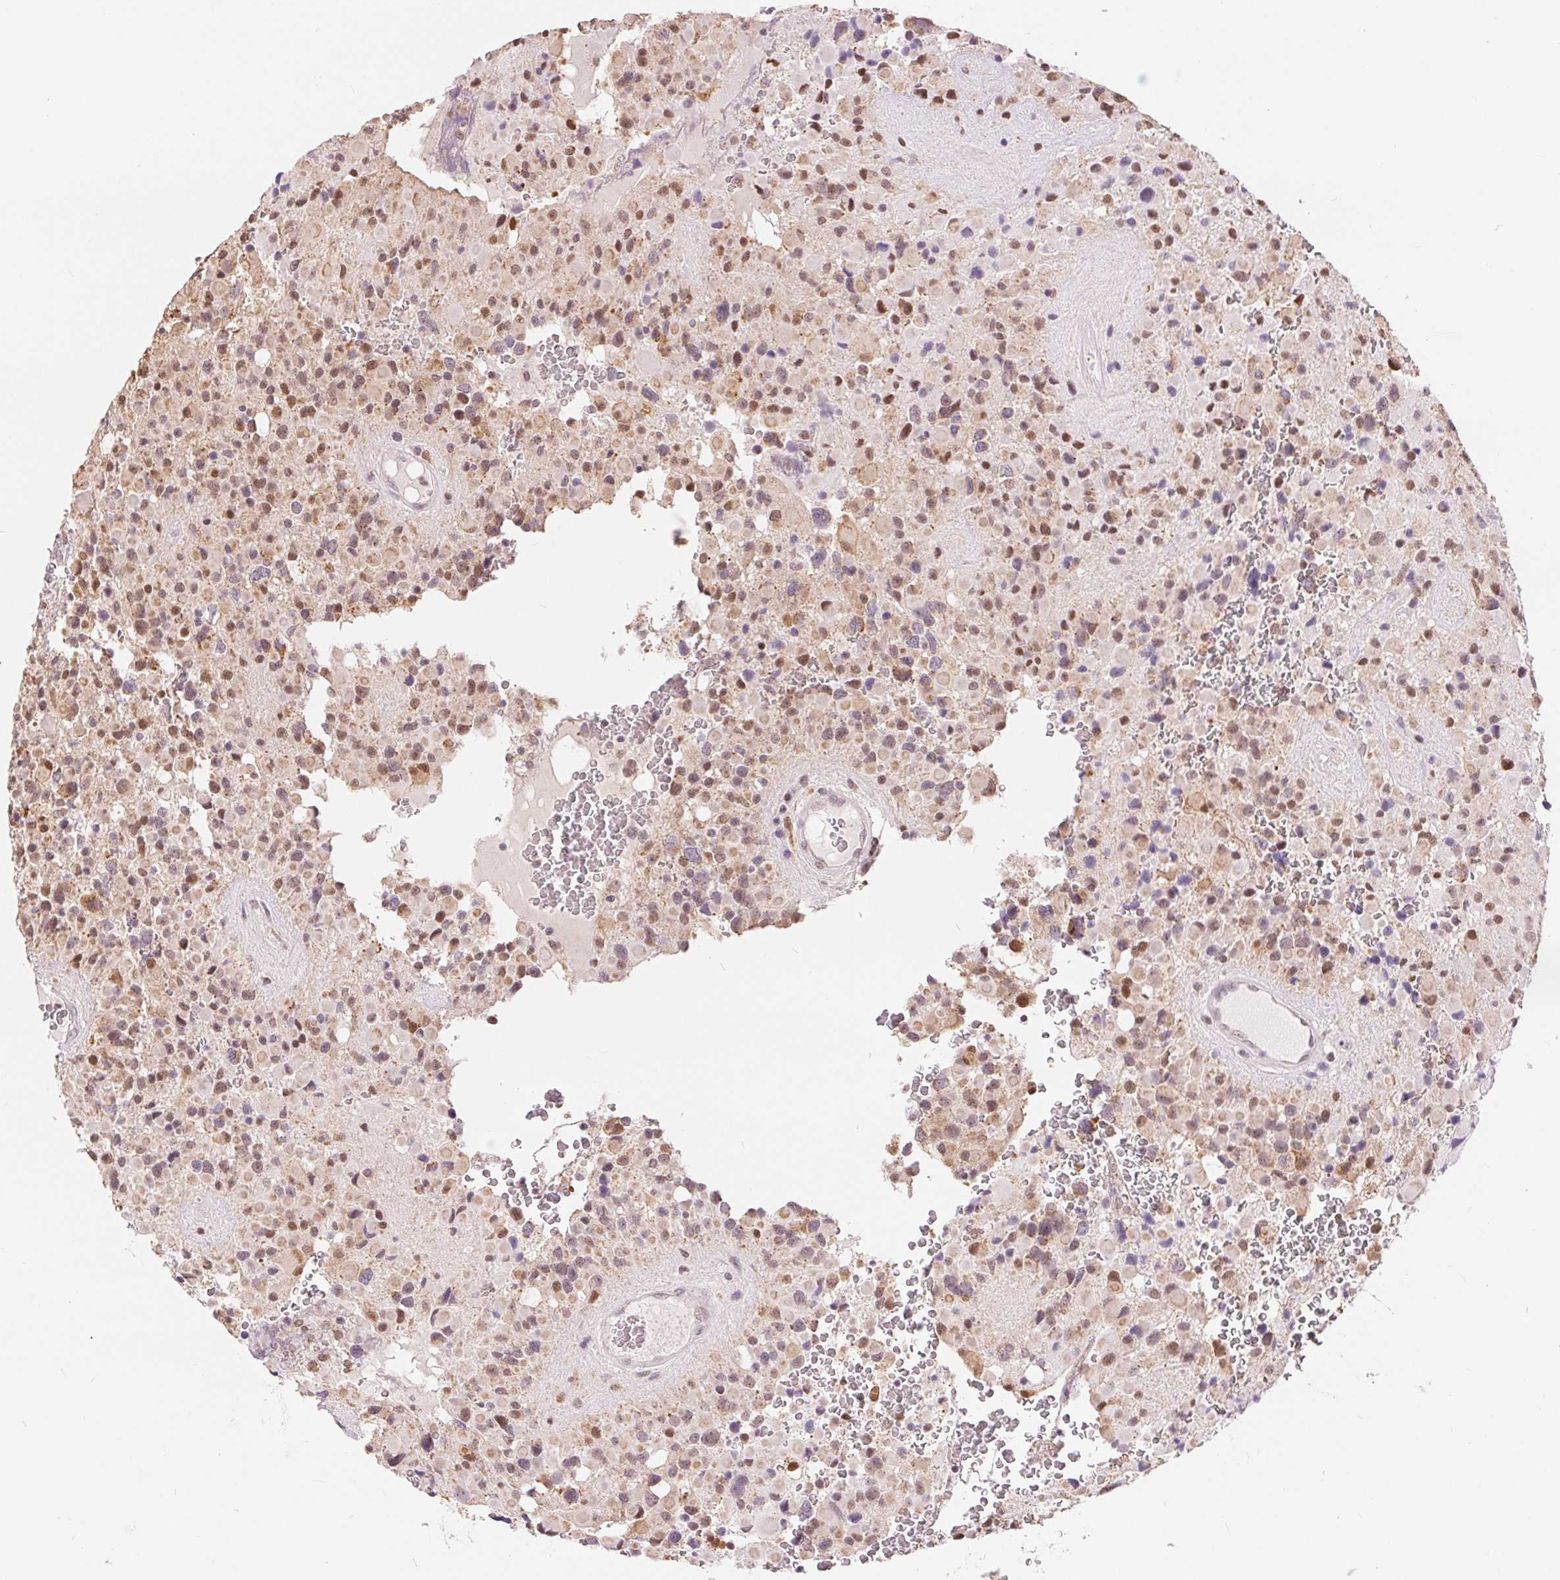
{"staining": {"intensity": "weak", "quantity": "25%-75%", "location": "cytoplasmic/membranous,nuclear"}, "tissue": "glioma", "cell_type": "Tumor cells", "image_type": "cancer", "snomed": [{"axis": "morphology", "description": "Glioma, malignant, High grade"}, {"axis": "topography", "description": "Brain"}], "caption": "Immunohistochemical staining of human glioma demonstrates weak cytoplasmic/membranous and nuclear protein staining in approximately 25%-75% of tumor cells.", "gene": "POU2F2", "patient": {"sex": "female", "age": 40}}